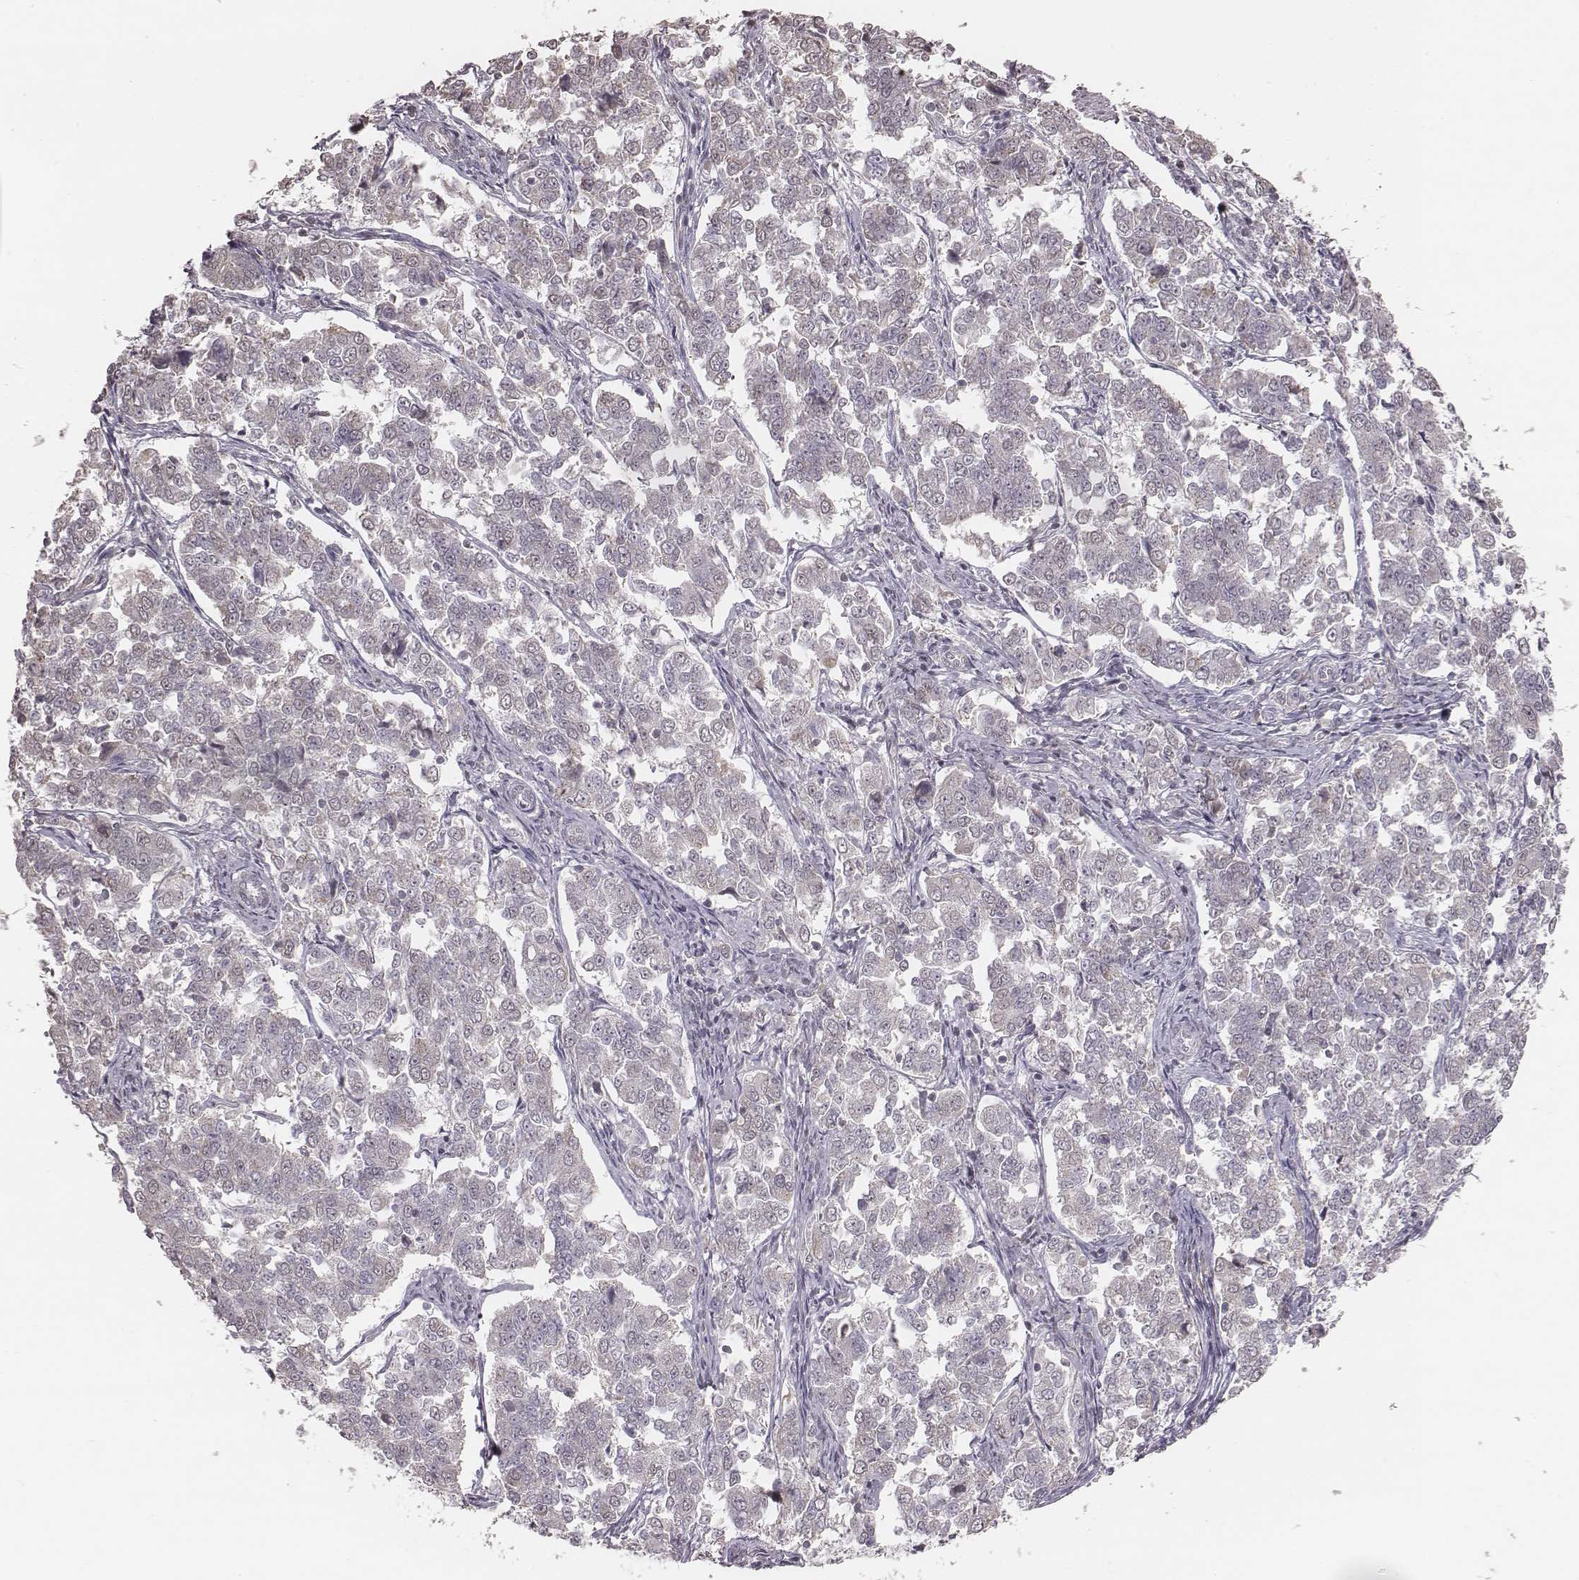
{"staining": {"intensity": "negative", "quantity": "none", "location": "none"}, "tissue": "endometrial cancer", "cell_type": "Tumor cells", "image_type": "cancer", "snomed": [{"axis": "morphology", "description": "Adenocarcinoma, NOS"}, {"axis": "topography", "description": "Endometrium"}], "caption": "Tumor cells are negative for protein expression in human endometrial cancer. (DAB (3,3'-diaminobenzidine) immunohistochemistry (IHC) visualized using brightfield microscopy, high magnification).", "gene": "SLC7A4", "patient": {"sex": "female", "age": 43}}